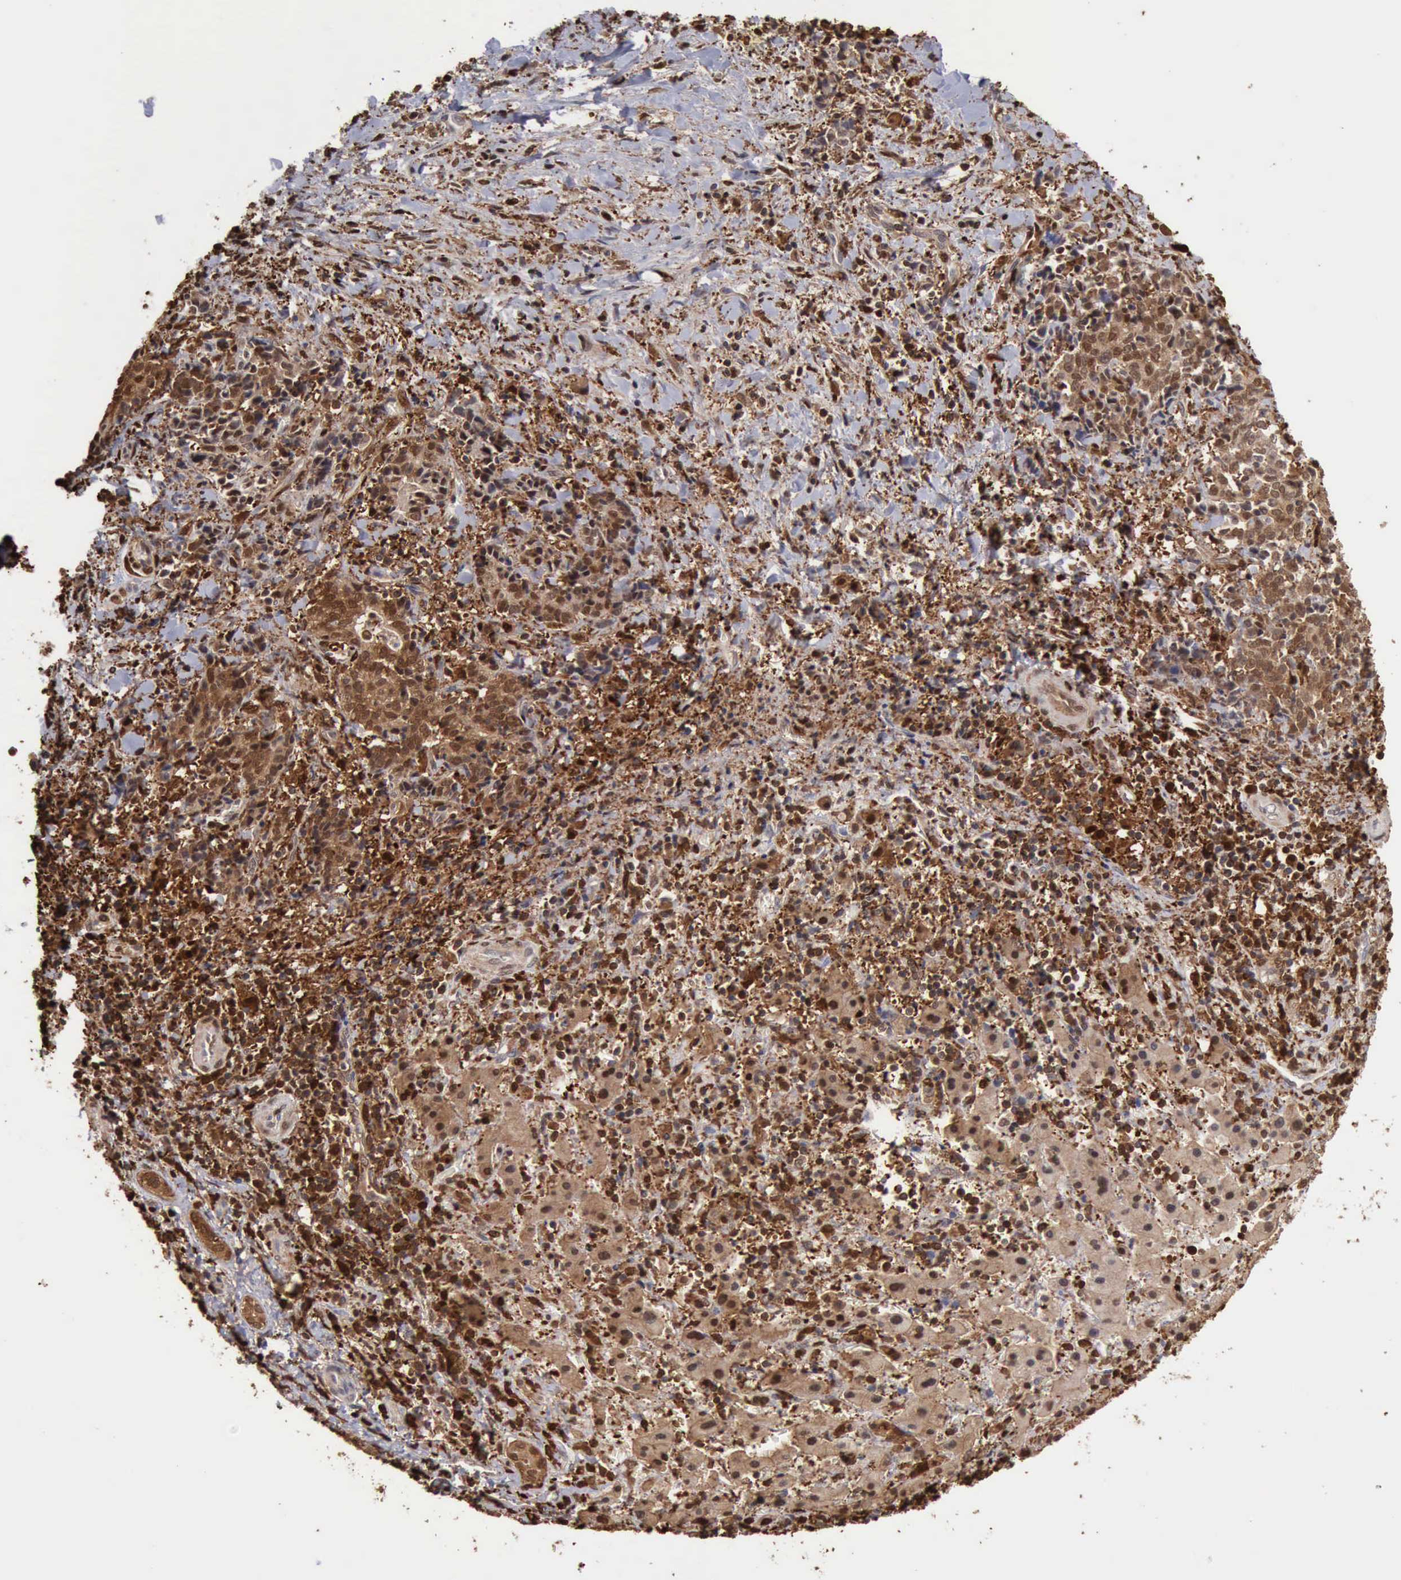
{"staining": {"intensity": "moderate", "quantity": ">75%", "location": "cytoplasmic/membranous,nuclear"}, "tissue": "liver cancer", "cell_type": "Tumor cells", "image_type": "cancer", "snomed": [{"axis": "morphology", "description": "Cholangiocarcinoma"}, {"axis": "topography", "description": "Liver"}], "caption": "Cholangiocarcinoma (liver) stained with DAB immunohistochemistry (IHC) demonstrates medium levels of moderate cytoplasmic/membranous and nuclear staining in approximately >75% of tumor cells. The protein of interest is shown in brown color, while the nuclei are stained blue.", "gene": "STAT1", "patient": {"sex": "male", "age": 57}}